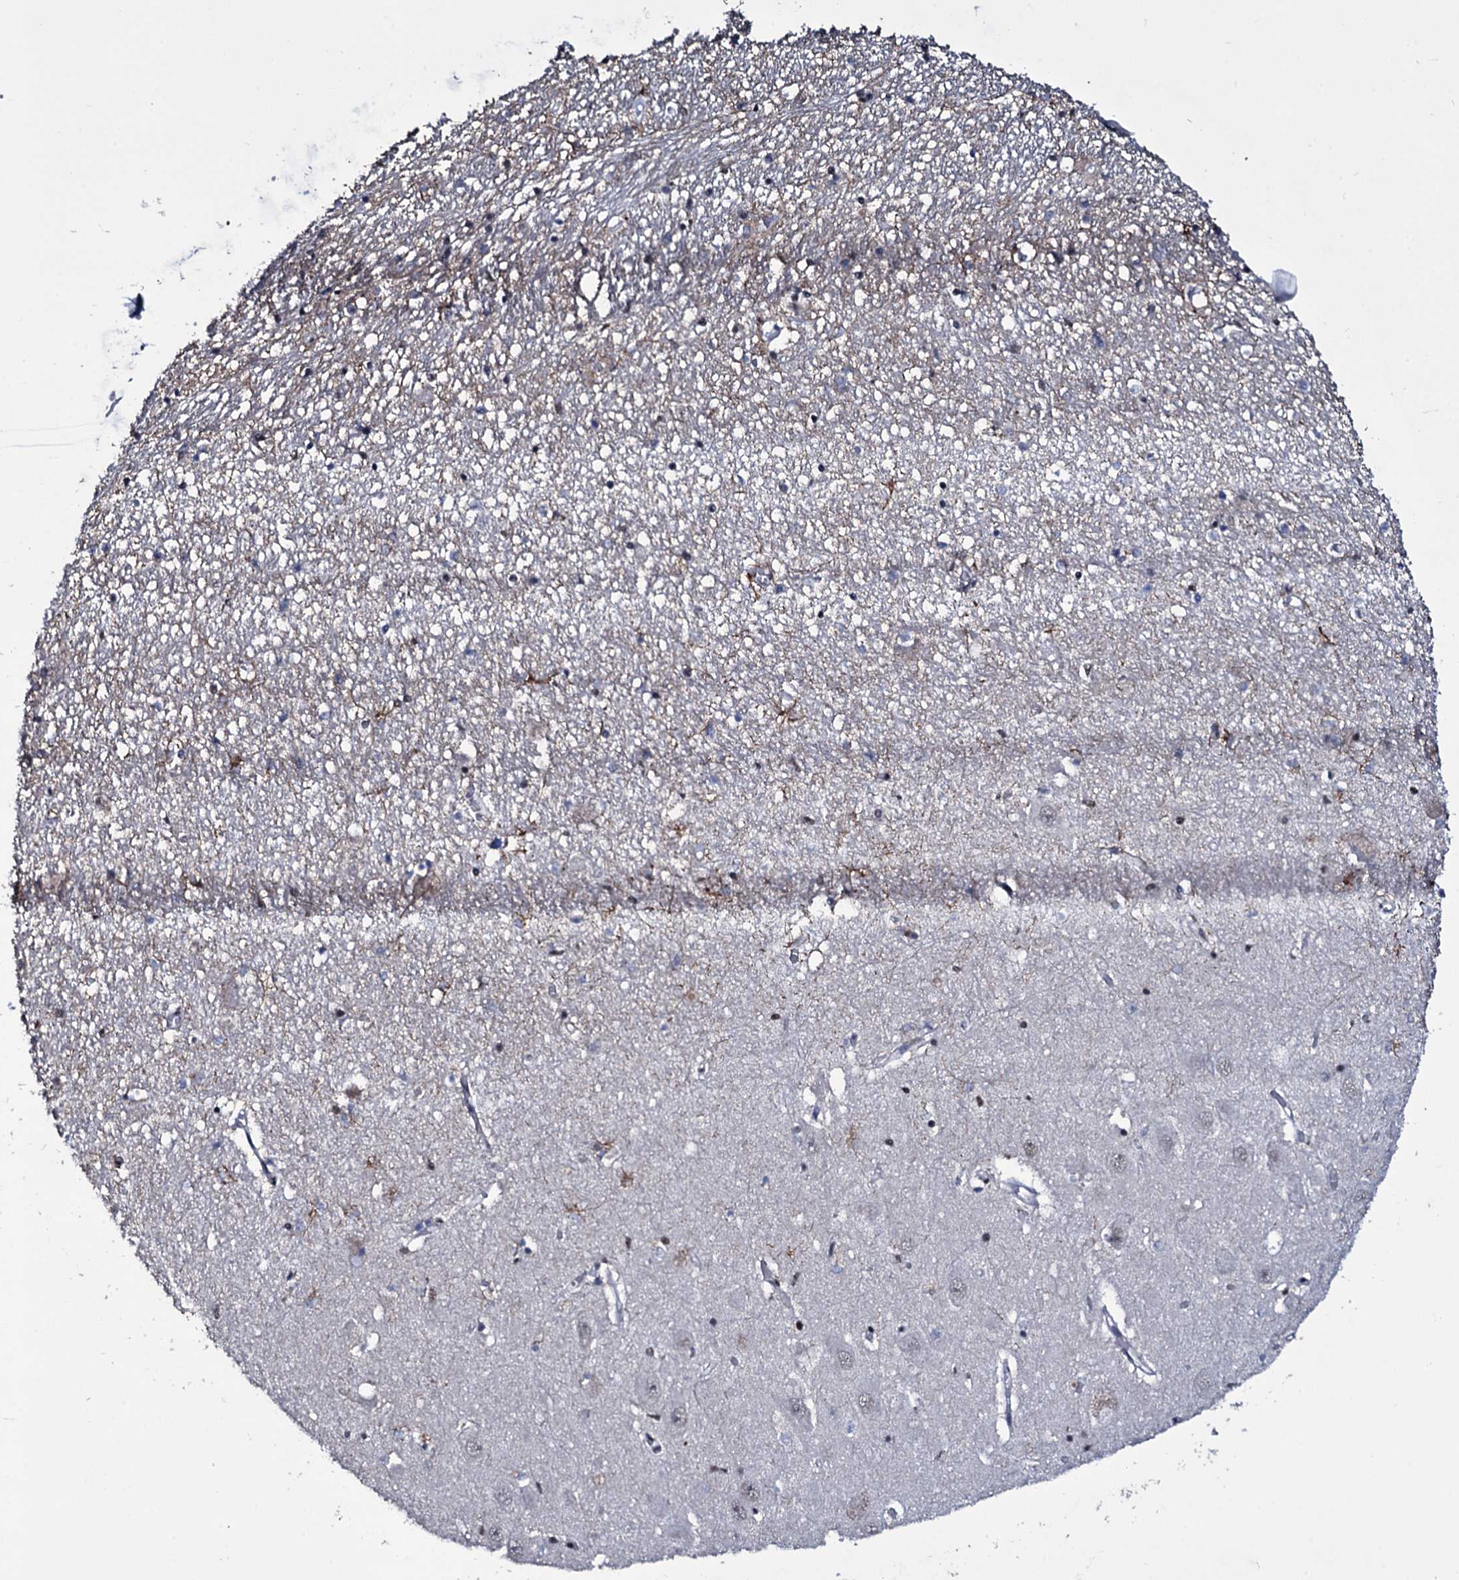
{"staining": {"intensity": "negative", "quantity": "none", "location": "none"}, "tissue": "hippocampus", "cell_type": "Glial cells", "image_type": "normal", "snomed": [{"axis": "morphology", "description": "Normal tissue, NOS"}, {"axis": "topography", "description": "Hippocampus"}], "caption": "The histopathology image displays no staining of glial cells in unremarkable hippocampus.", "gene": "ZMIZ2", "patient": {"sex": "female", "age": 64}}